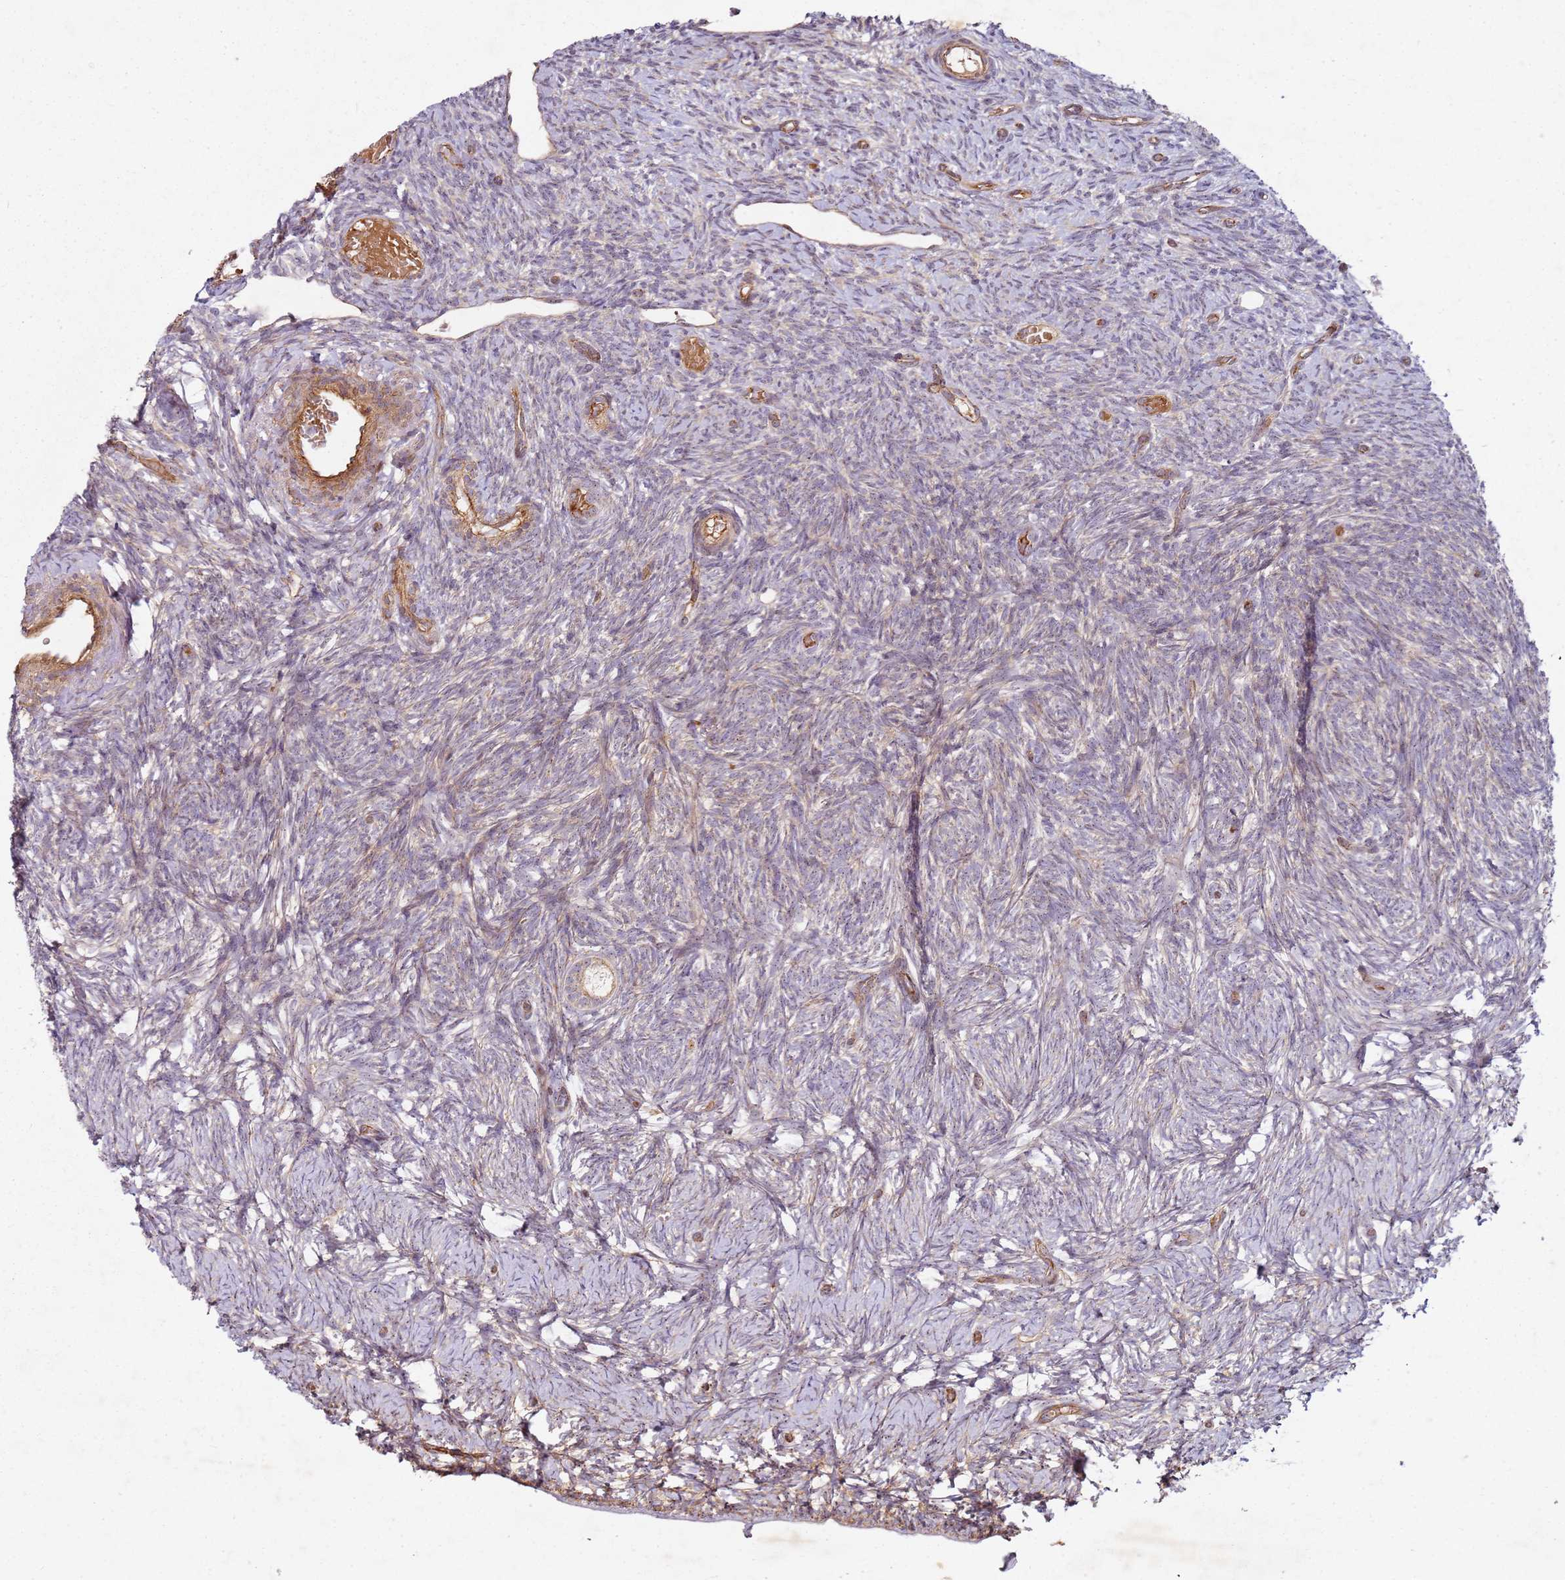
{"staining": {"intensity": "negative", "quantity": "none", "location": "none"}, "tissue": "ovary", "cell_type": "Ovarian stroma cells", "image_type": "normal", "snomed": [{"axis": "morphology", "description": "Normal tissue, NOS"}, {"axis": "topography", "description": "Ovary"}], "caption": "The histopathology image shows no staining of ovarian stroma cells in normal ovary. (DAB (3,3'-diaminobenzidine) immunohistochemistry (IHC) visualized using brightfield microscopy, high magnification).", "gene": "C2CD4B", "patient": {"sex": "female", "age": 39}}